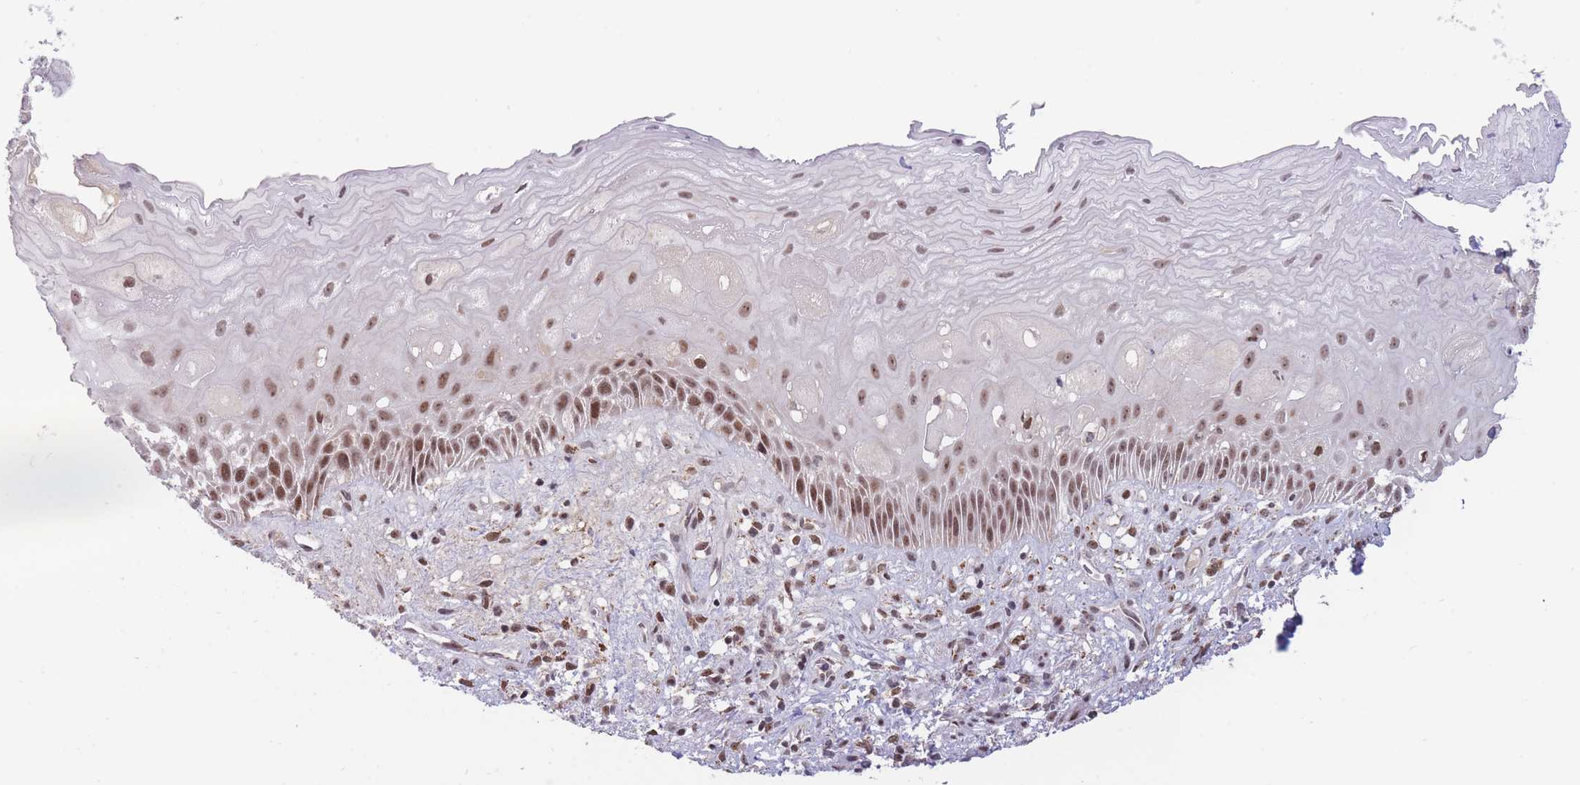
{"staining": {"intensity": "moderate", "quantity": ">75%", "location": "nuclear"}, "tissue": "esophagus", "cell_type": "Squamous epithelial cells", "image_type": "normal", "snomed": [{"axis": "morphology", "description": "Normal tissue, NOS"}, {"axis": "topography", "description": "Esophagus"}], "caption": "DAB immunohistochemical staining of benign esophagus shows moderate nuclear protein expression in approximately >75% of squamous epithelial cells. The protein is shown in brown color, while the nuclei are stained blue.", "gene": "TARBP2", "patient": {"sex": "male", "age": 60}}